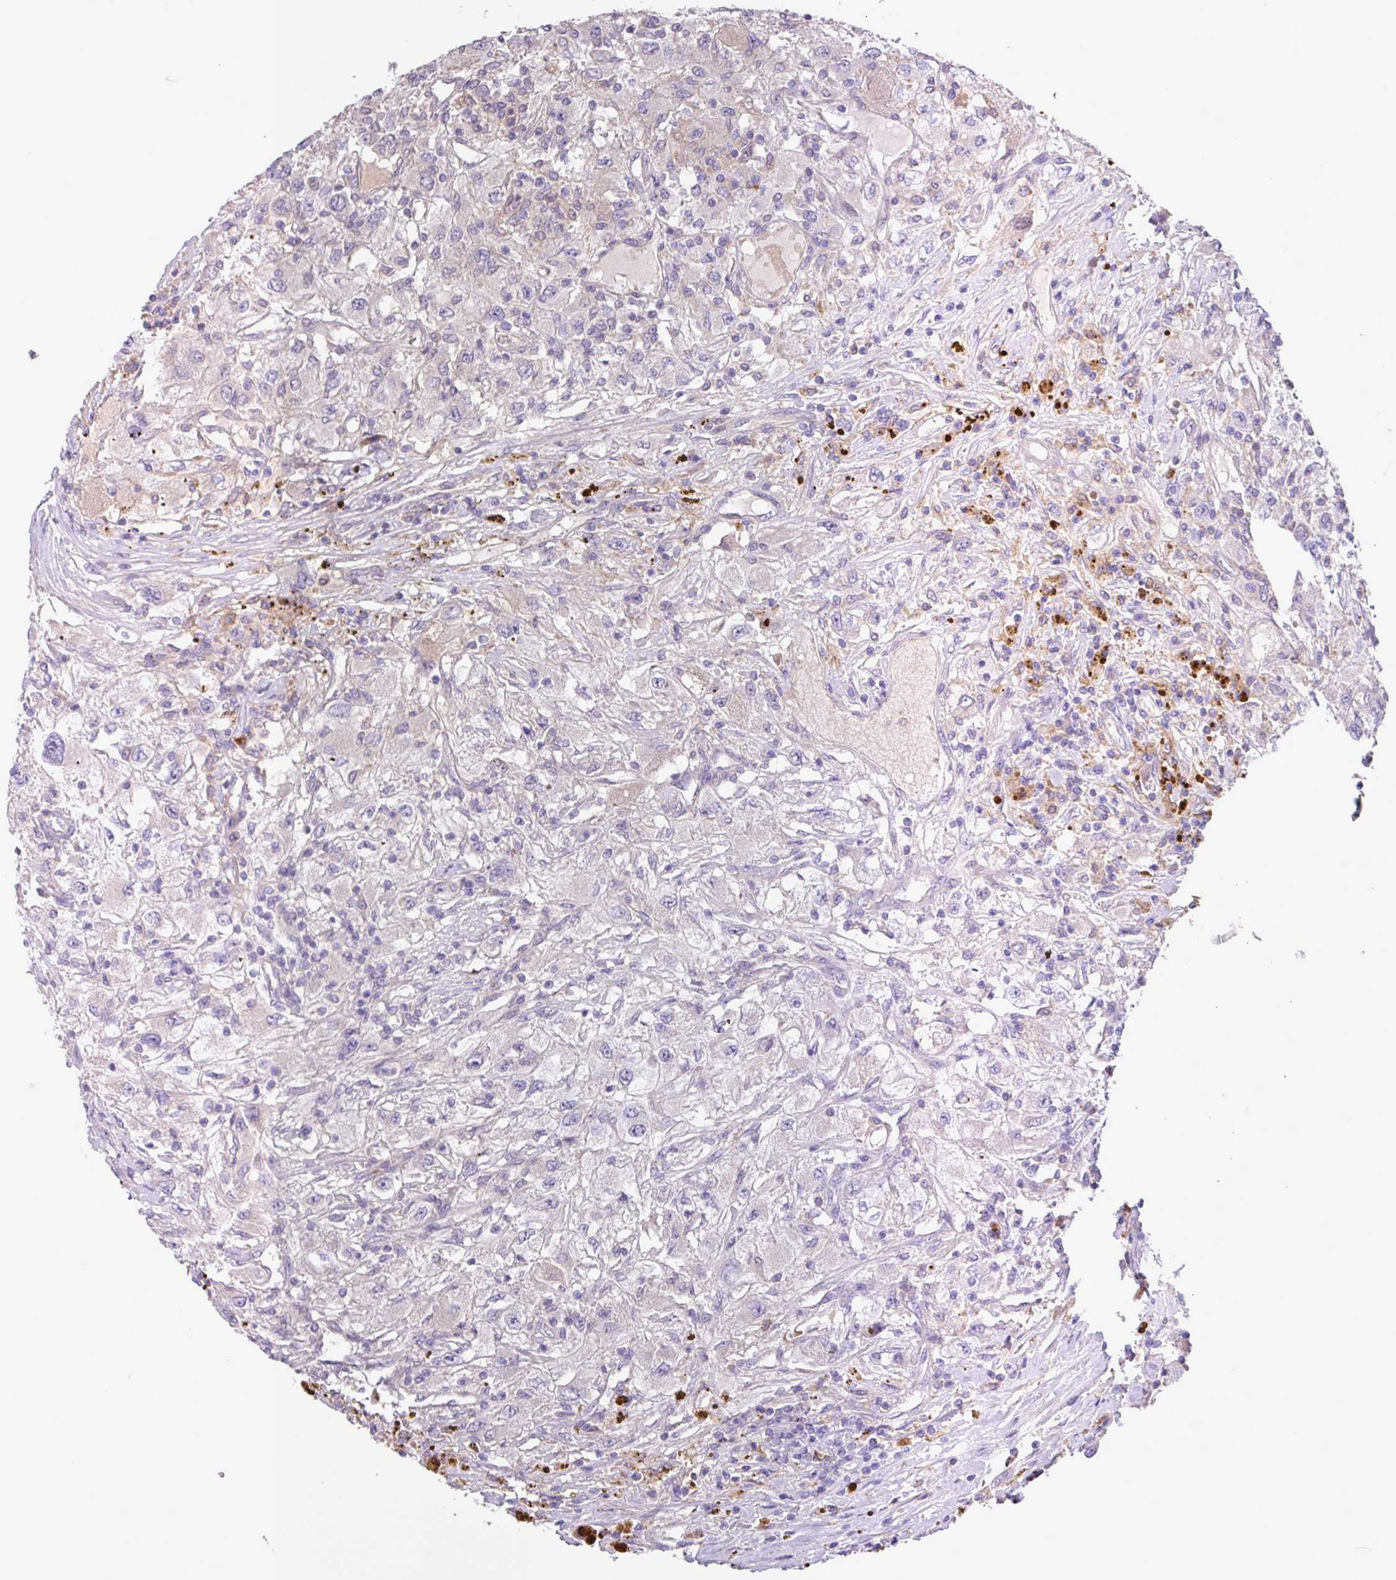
{"staining": {"intensity": "negative", "quantity": "none", "location": "none"}, "tissue": "renal cancer", "cell_type": "Tumor cells", "image_type": "cancer", "snomed": [{"axis": "morphology", "description": "Adenocarcinoma, NOS"}, {"axis": "topography", "description": "Kidney"}], "caption": "Human renal cancer stained for a protein using immunohistochemistry reveals no expression in tumor cells.", "gene": "IQCJ", "patient": {"sex": "female", "age": 67}}